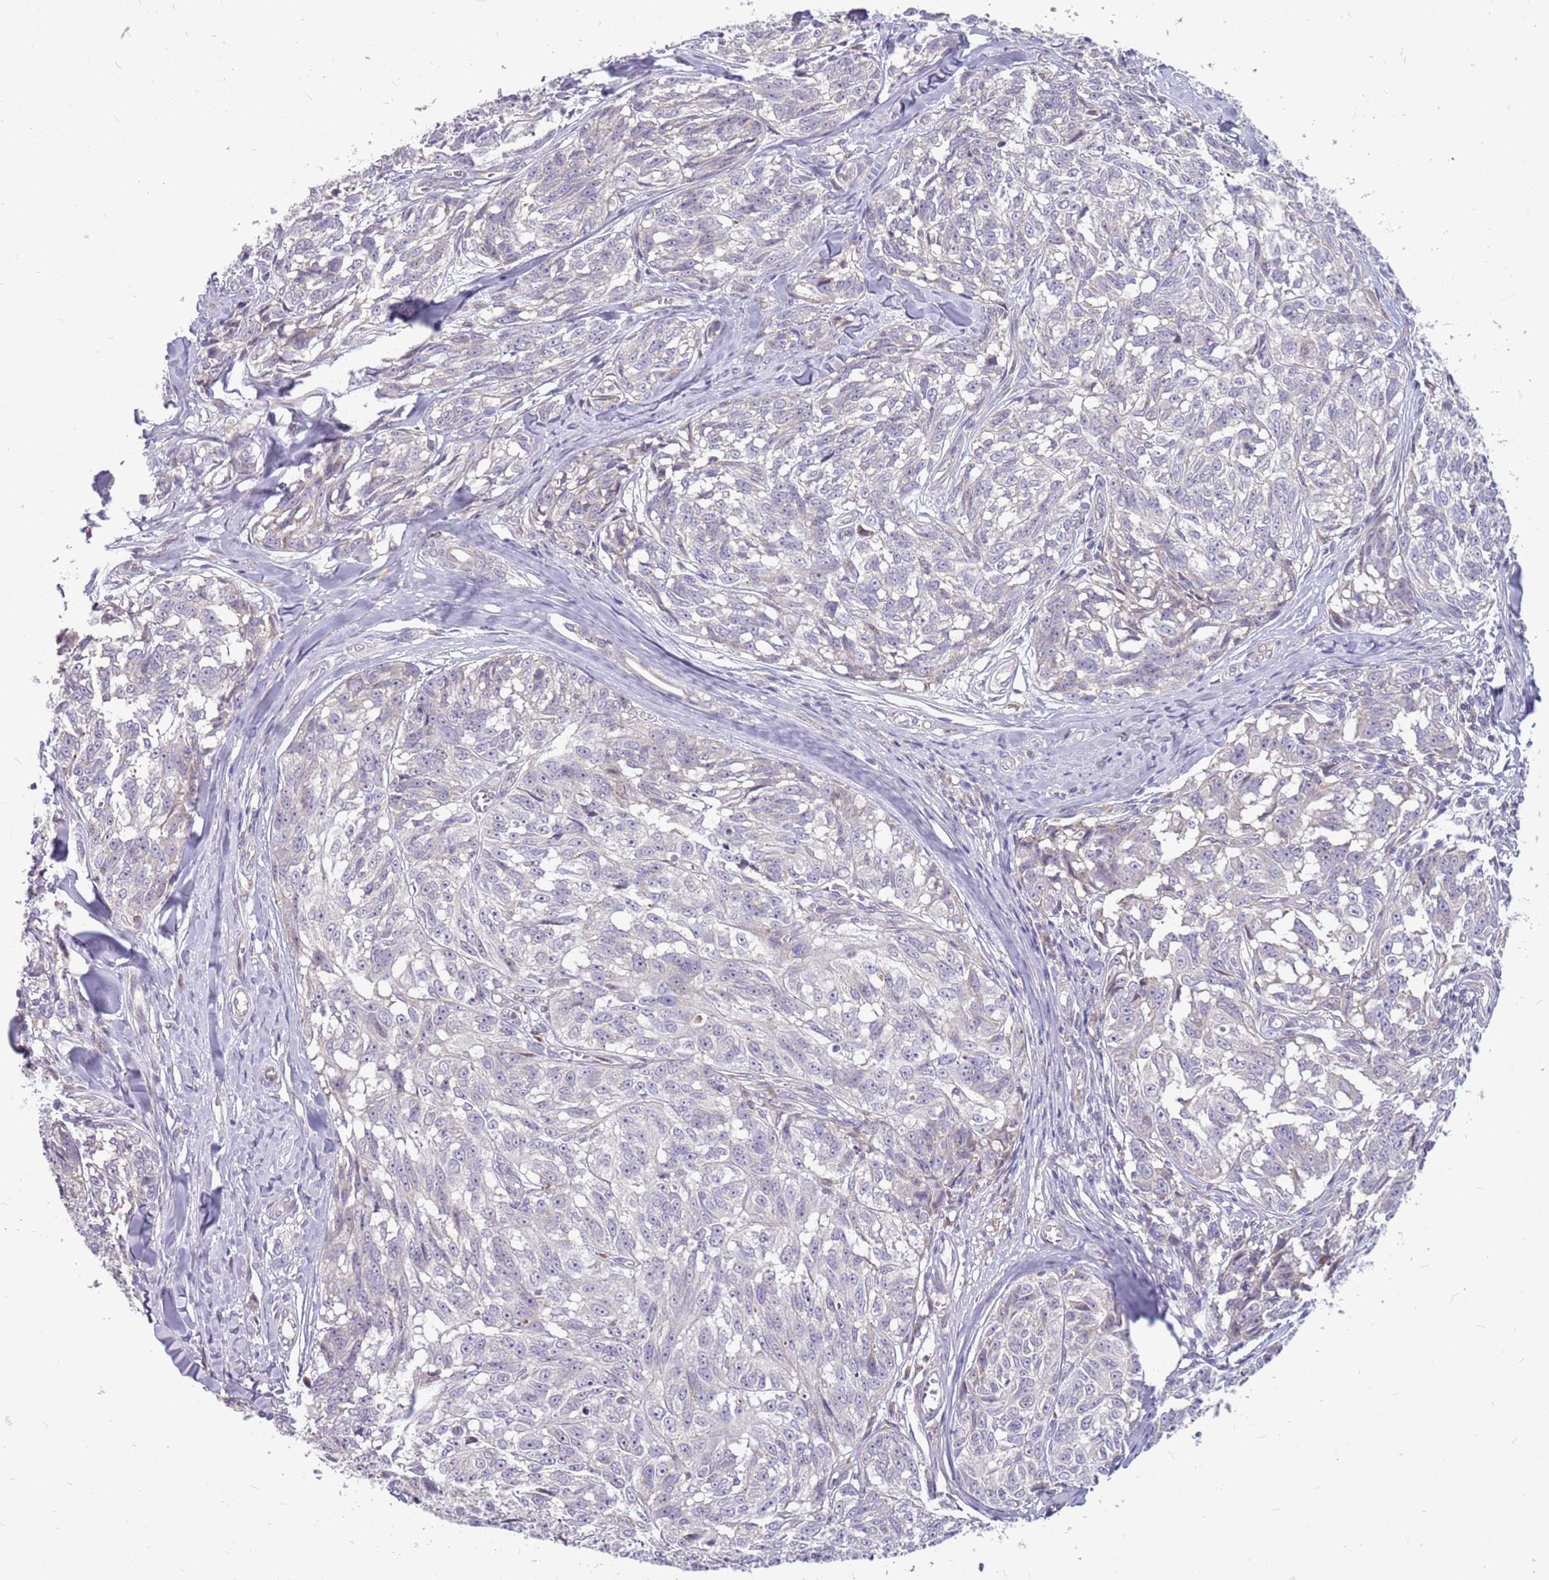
{"staining": {"intensity": "negative", "quantity": "none", "location": "none"}, "tissue": "melanoma", "cell_type": "Tumor cells", "image_type": "cancer", "snomed": [{"axis": "morphology", "description": "Normal tissue, NOS"}, {"axis": "morphology", "description": "Malignant melanoma, NOS"}, {"axis": "topography", "description": "Skin"}], "caption": "Photomicrograph shows no significant protein expression in tumor cells of melanoma.", "gene": "PPP1R27", "patient": {"sex": "female", "age": 64}}